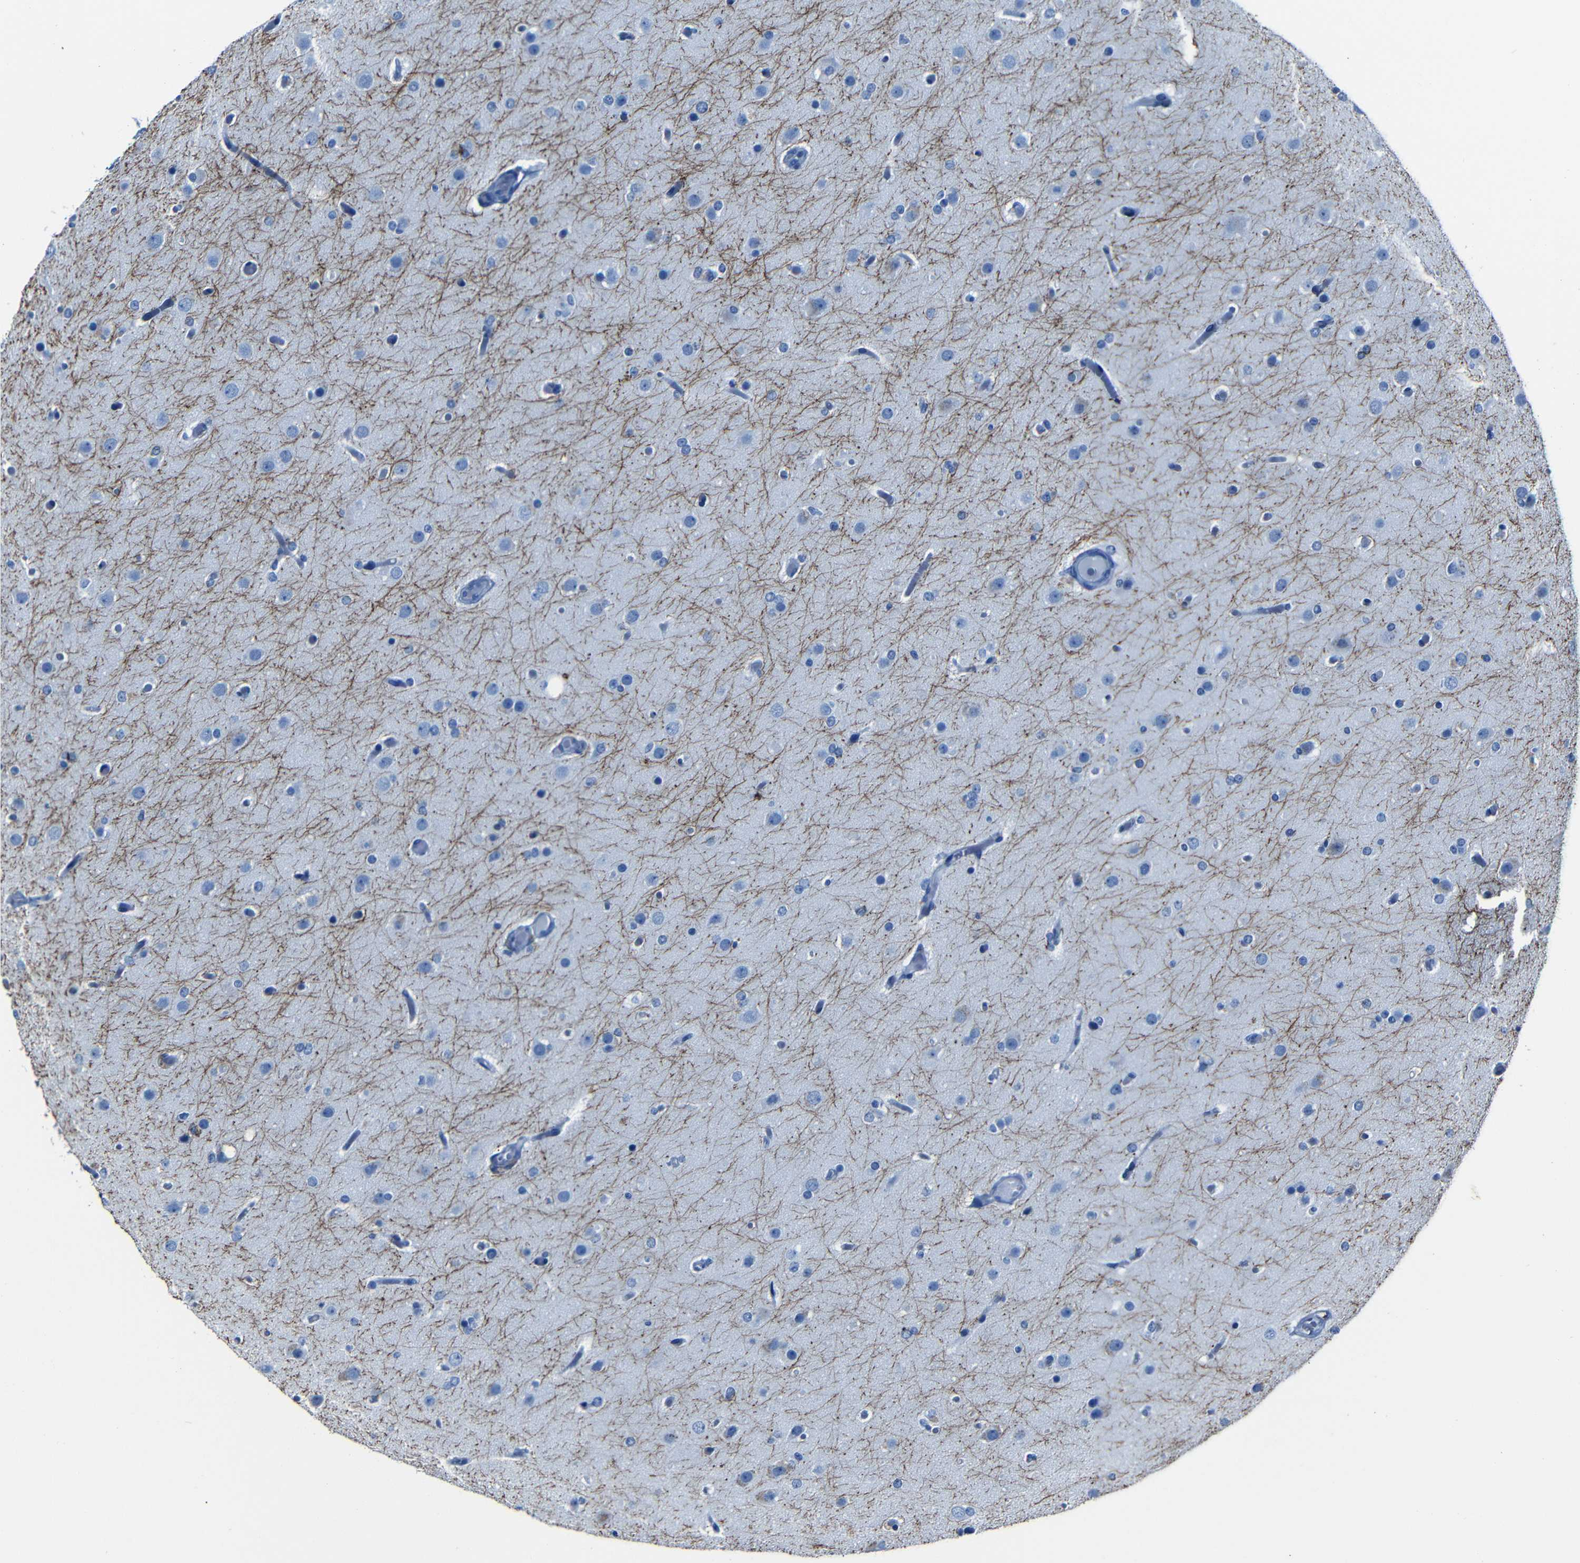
{"staining": {"intensity": "negative", "quantity": "none", "location": "none"}, "tissue": "glioma", "cell_type": "Tumor cells", "image_type": "cancer", "snomed": [{"axis": "morphology", "description": "Glioma, malignant, High grade"}, {"axis": "topography", "description": "Cerebral cortex"}], "caption": "Immunohistochemical staining of human malignant high-grade glioma exhibits no significant staining in tumor cells.", "gene": "CLDN11", "patient": {"sex": "female", "age": 36}}